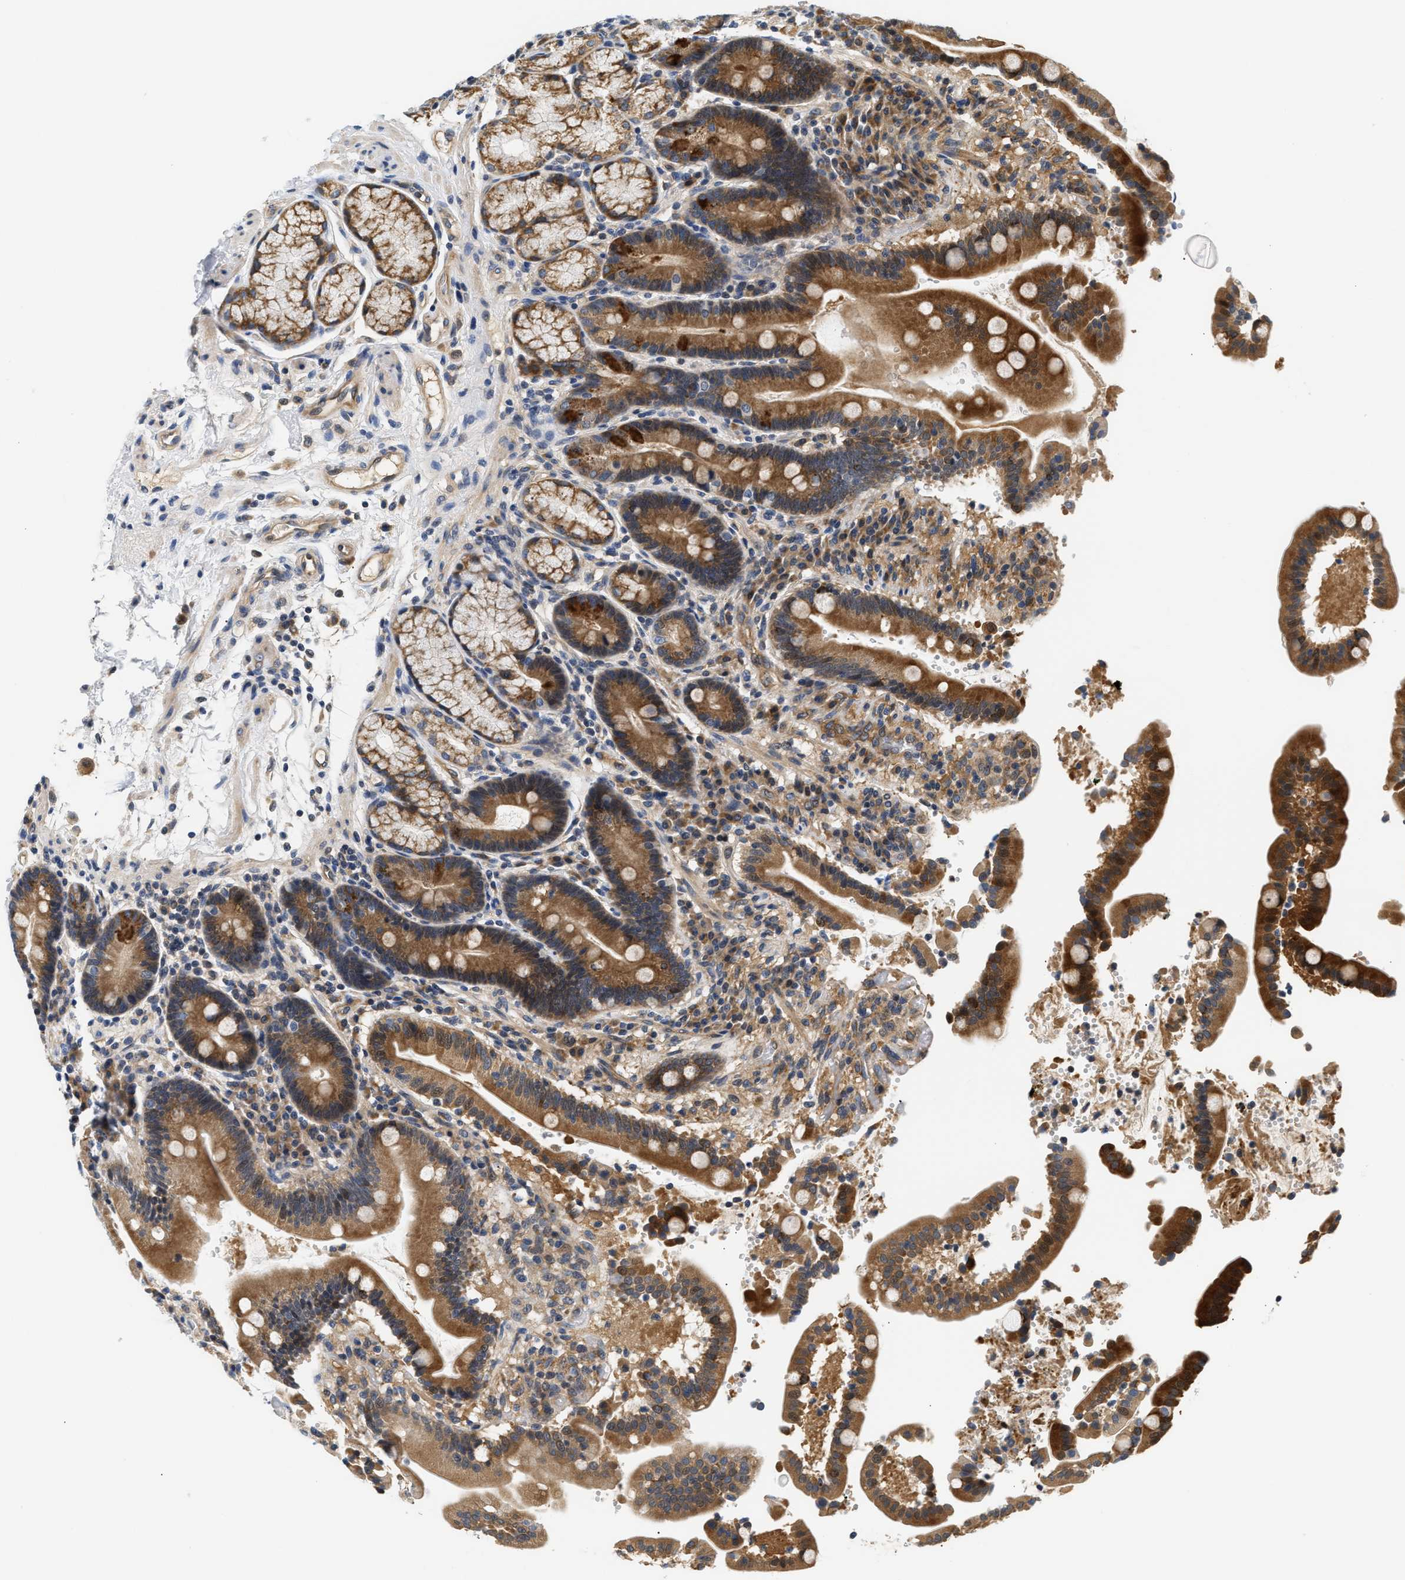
{"staining": {"intensity": "strong", "quantity": ">75%", "location": "cytoplasmic/membranous"}, "tissue": "duodenum", "cell_type": "Glandular cells", "image_type": "normal", "snomed": [{"axis": "morphology", "description": "Normal tissue, NOS"}, {"axis": "topography", "description": "Small intestine, NOS"}], "caption": "Normal duodenum displays strong cytoplasmic/membranous expression in approximately >75% of glandular cells The protein is shown in brown color, while the nuclei are stained blue..", "gene": "TNIP2", "patient": {"sex": "female", "age": 71}}